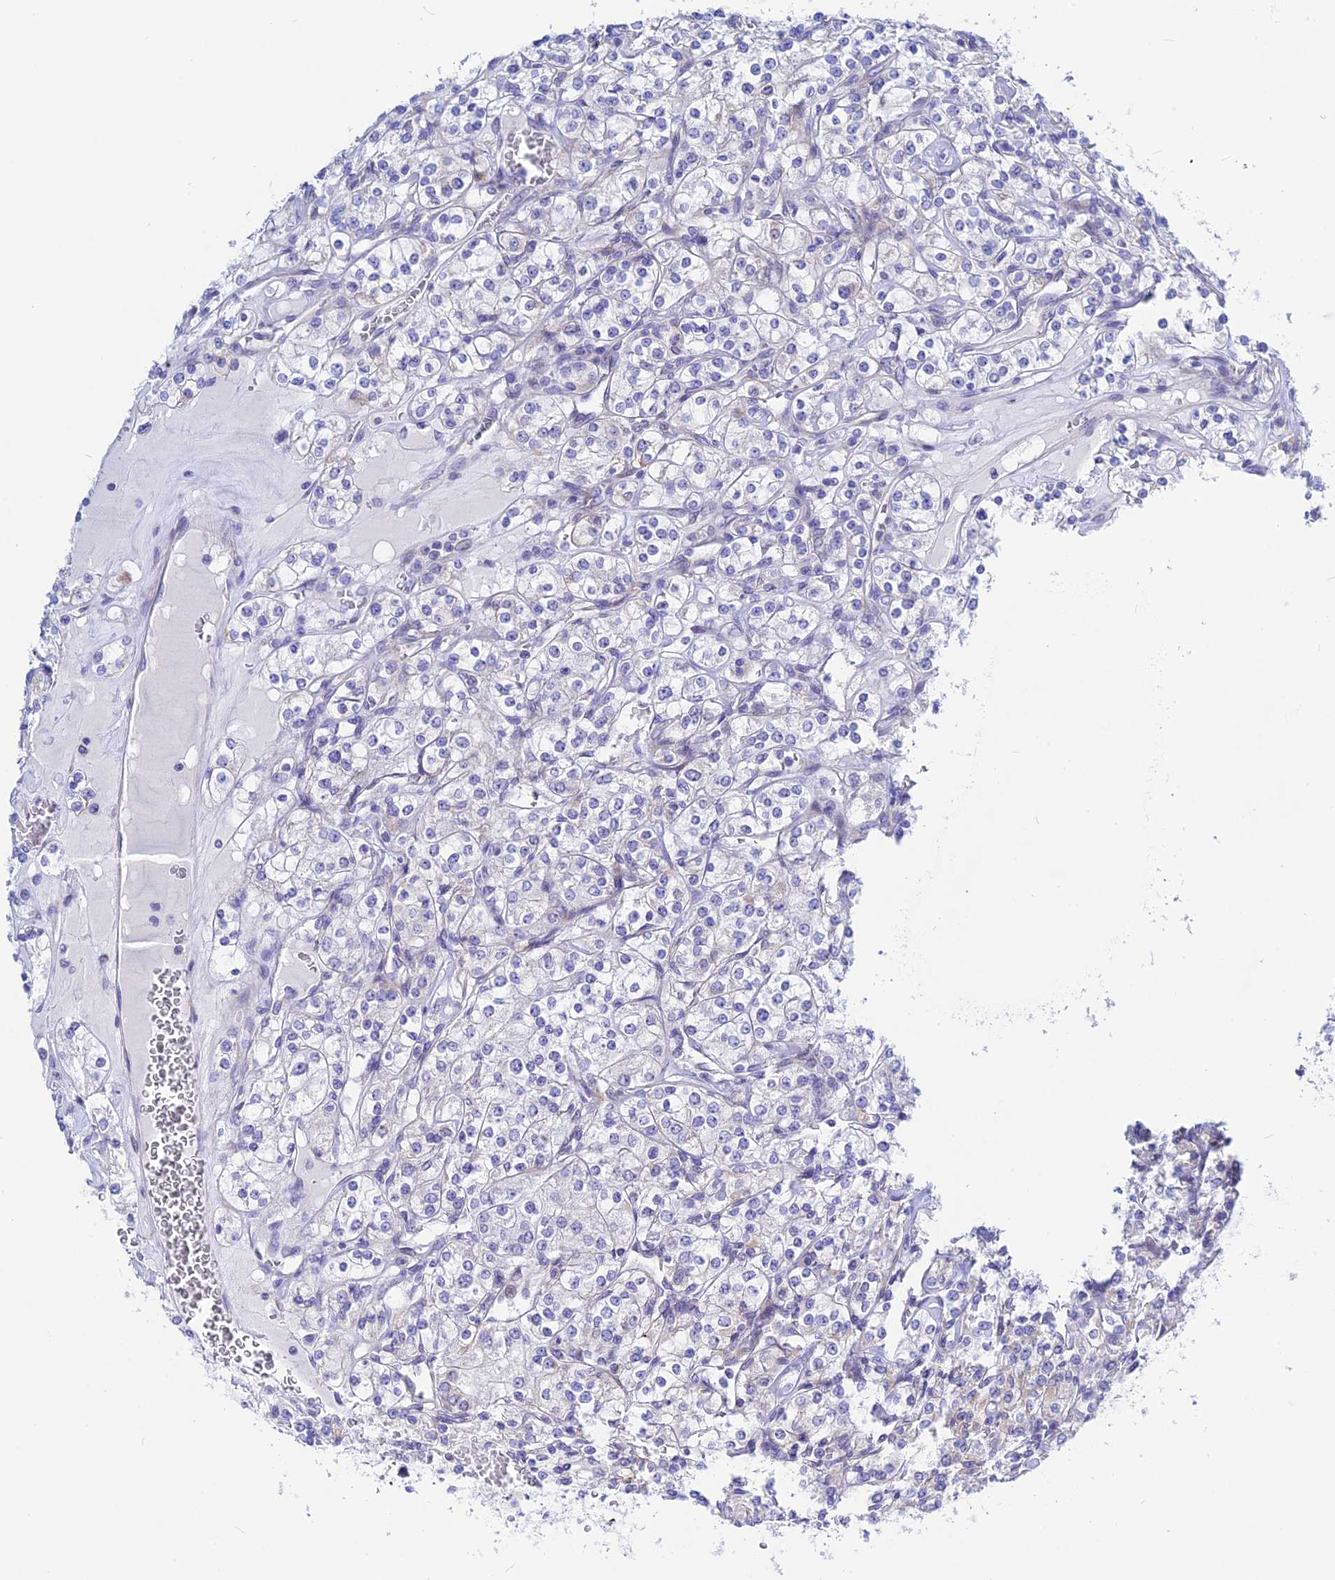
{"staining": {"intensity": "negative", "quantity": "none", "location": "none"}, "tissue": "renal cancer", "cell_type": "Tumor cells", "image_type": "cancer", "snomed": [{"axis": "morphology", "description": "Adenocarcinoma, NOS"}, {"axis": "topography", "description": "Kidney"}], "caption": "This is a image of immunohistochemistry staining of adenocarcinoma (renal), which shows no expression in tumor cells.", "gene": "CNOT6", "patient": {"sex": "male", "age": 77}}